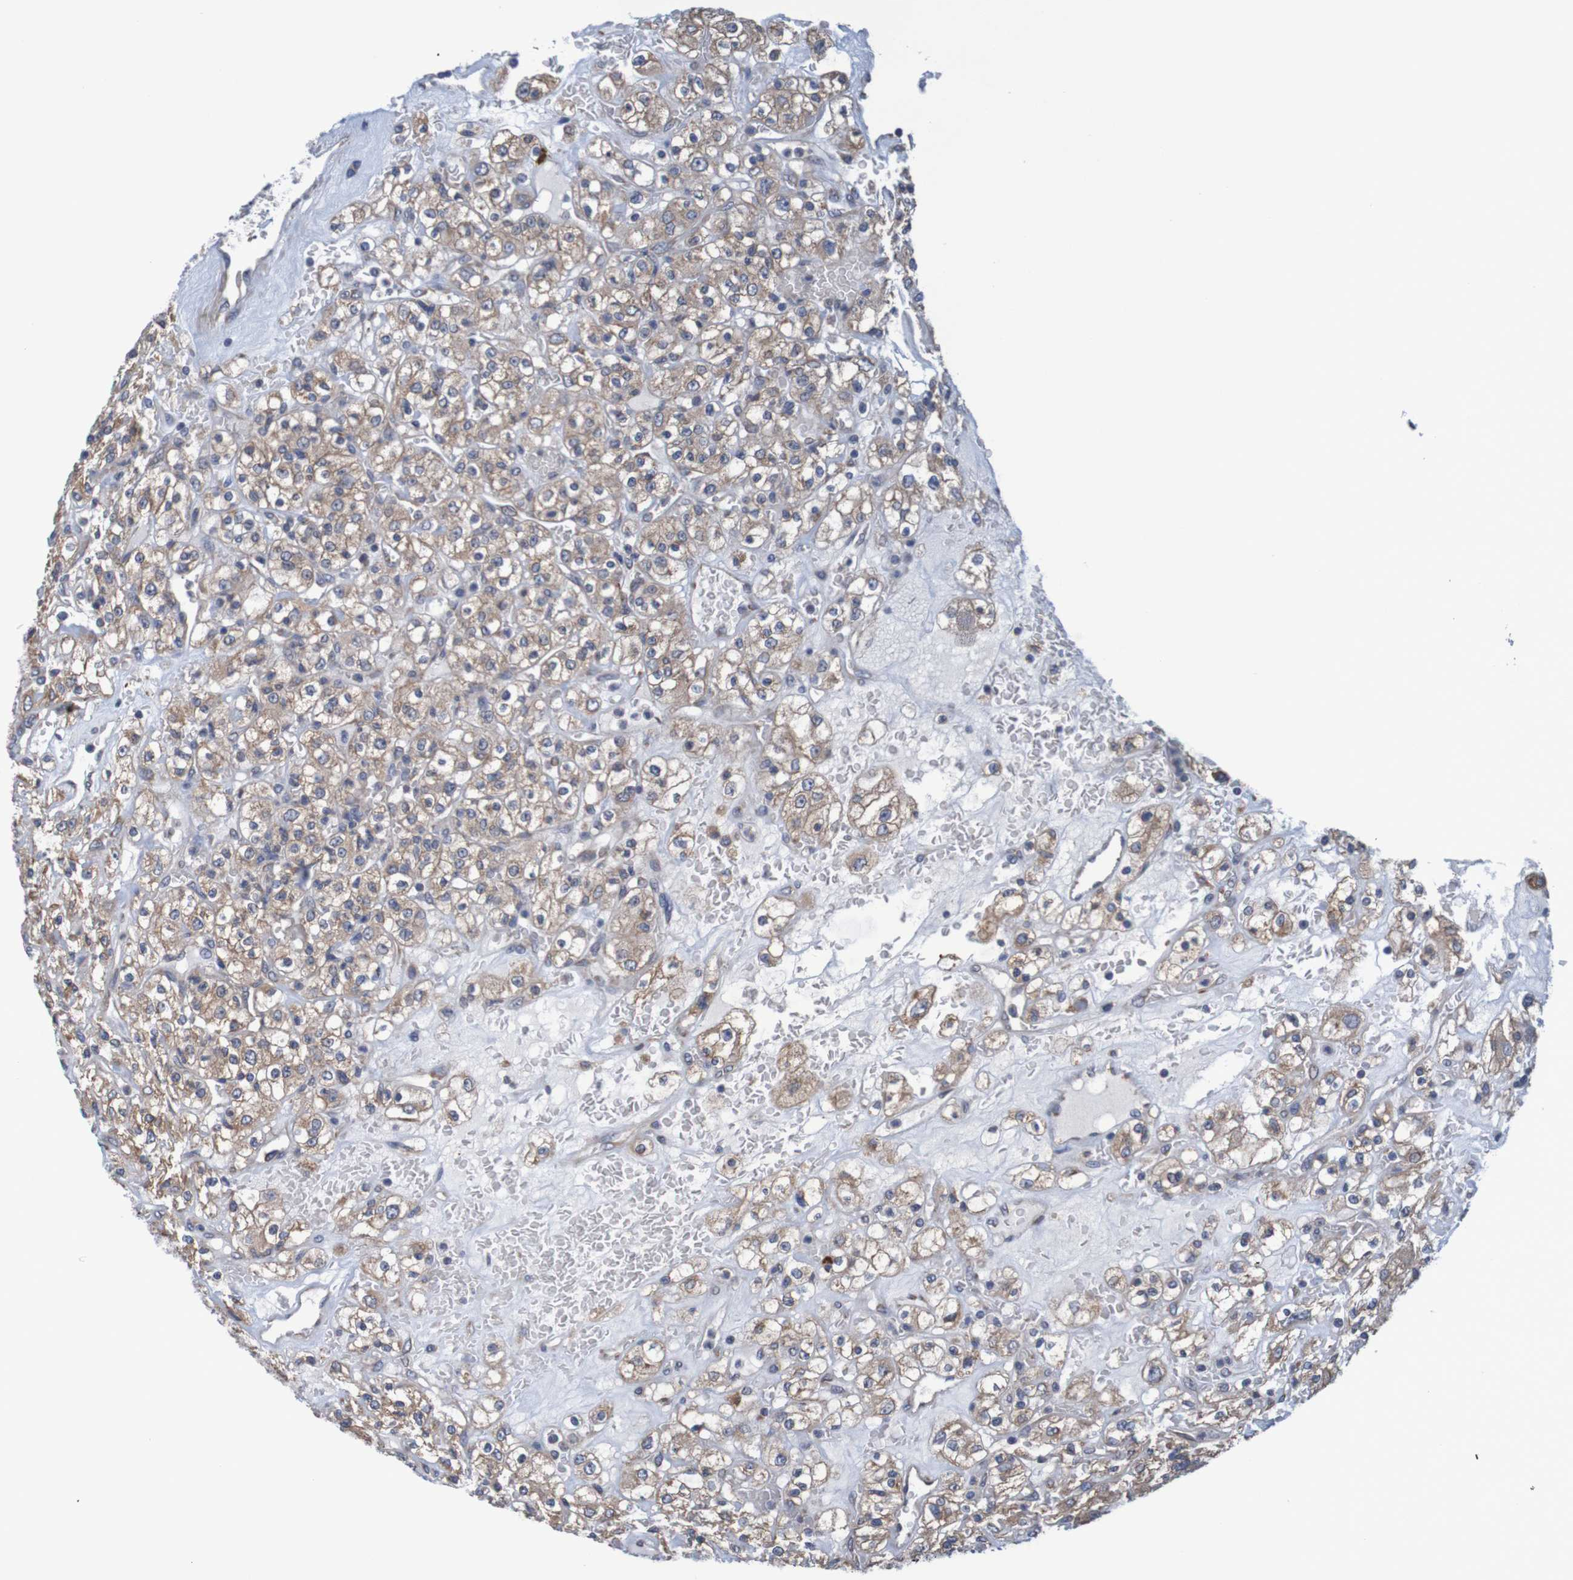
{"staining": {"intensity": "moderate", "quantity": ">75%", "location": "cytoplasmic/membranous"}, "tissue": "renal cancer", "cell_type": "Tumor cells", "image_type": "cancer", "snomed": [{"axis": "morphology", "description": "Normal tissue, NOS"}, {"axis": "morphology", "description": "Adenocarcinoma, NOS"}, {"axis": "topography", "description": "Kidney"}], "caption": "Moderate cytoplasmic/membranous protein positivity is present in about >75% of tumor cells in adenocarcinoma (renal). (DAB (3,3'-diaminobenzidine) = brown stain, brightfield microscopy at high magnification).", "gene": "CLDN18", "patient": {"sex": "female", "age": 72}}